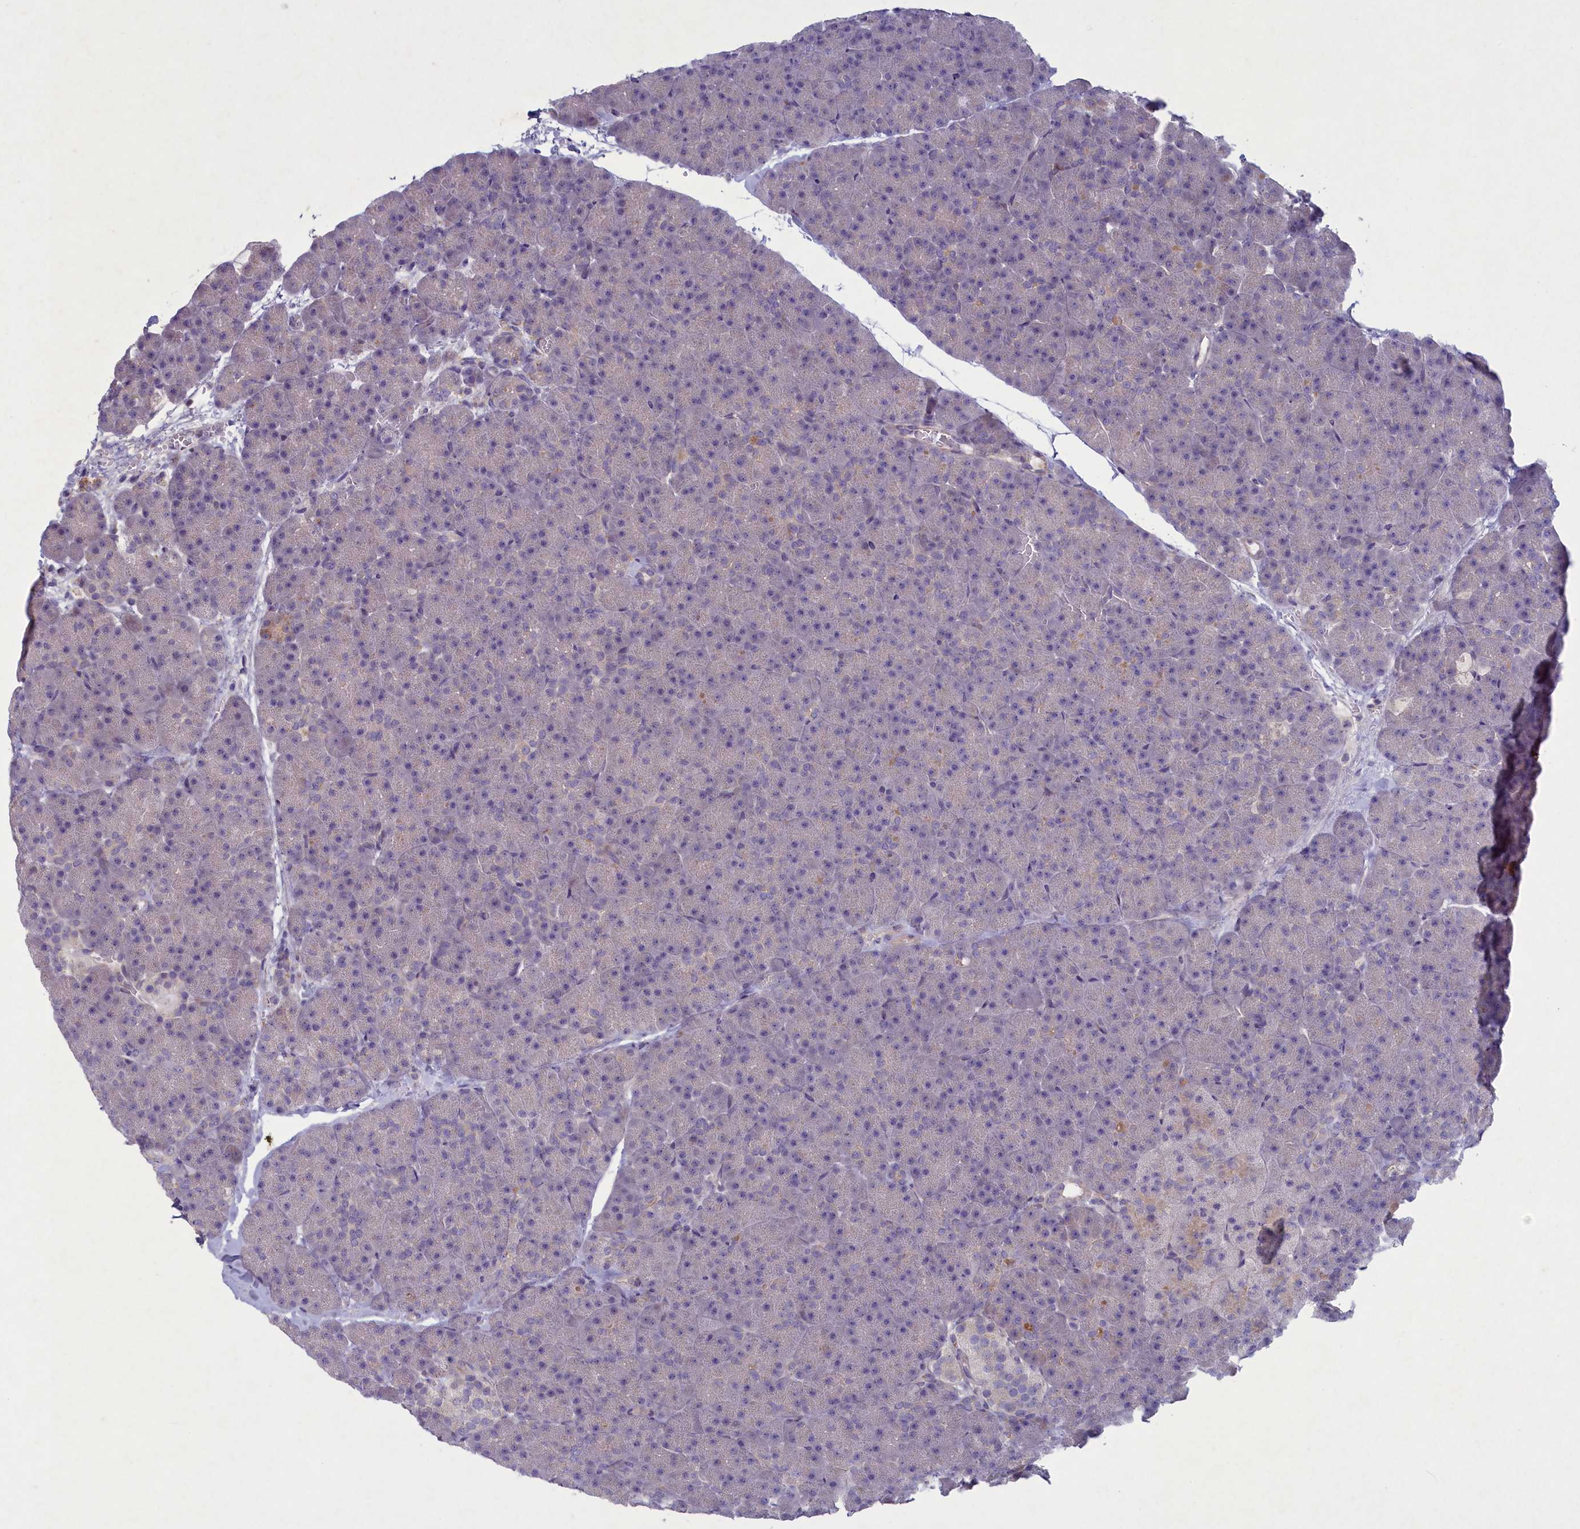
{"staining": {"intensity": "negative", "quantity": "none", "location": "none"}, "tissue": "pancreas", "cell_type": "Exocrine glandular cells", "image_type": "normal", "snomed": [{"axis": "morphology", "description": "Normal tissue, NOS"}, {"axis": "topography", "description": "Pancreas"}], "caption": "This is an IHC image of benign human pancreas. There is no positivity in exocrine glandular cells.", "gene": "PLEKHG6", "patient": {"sex": "male", "age": 36}}